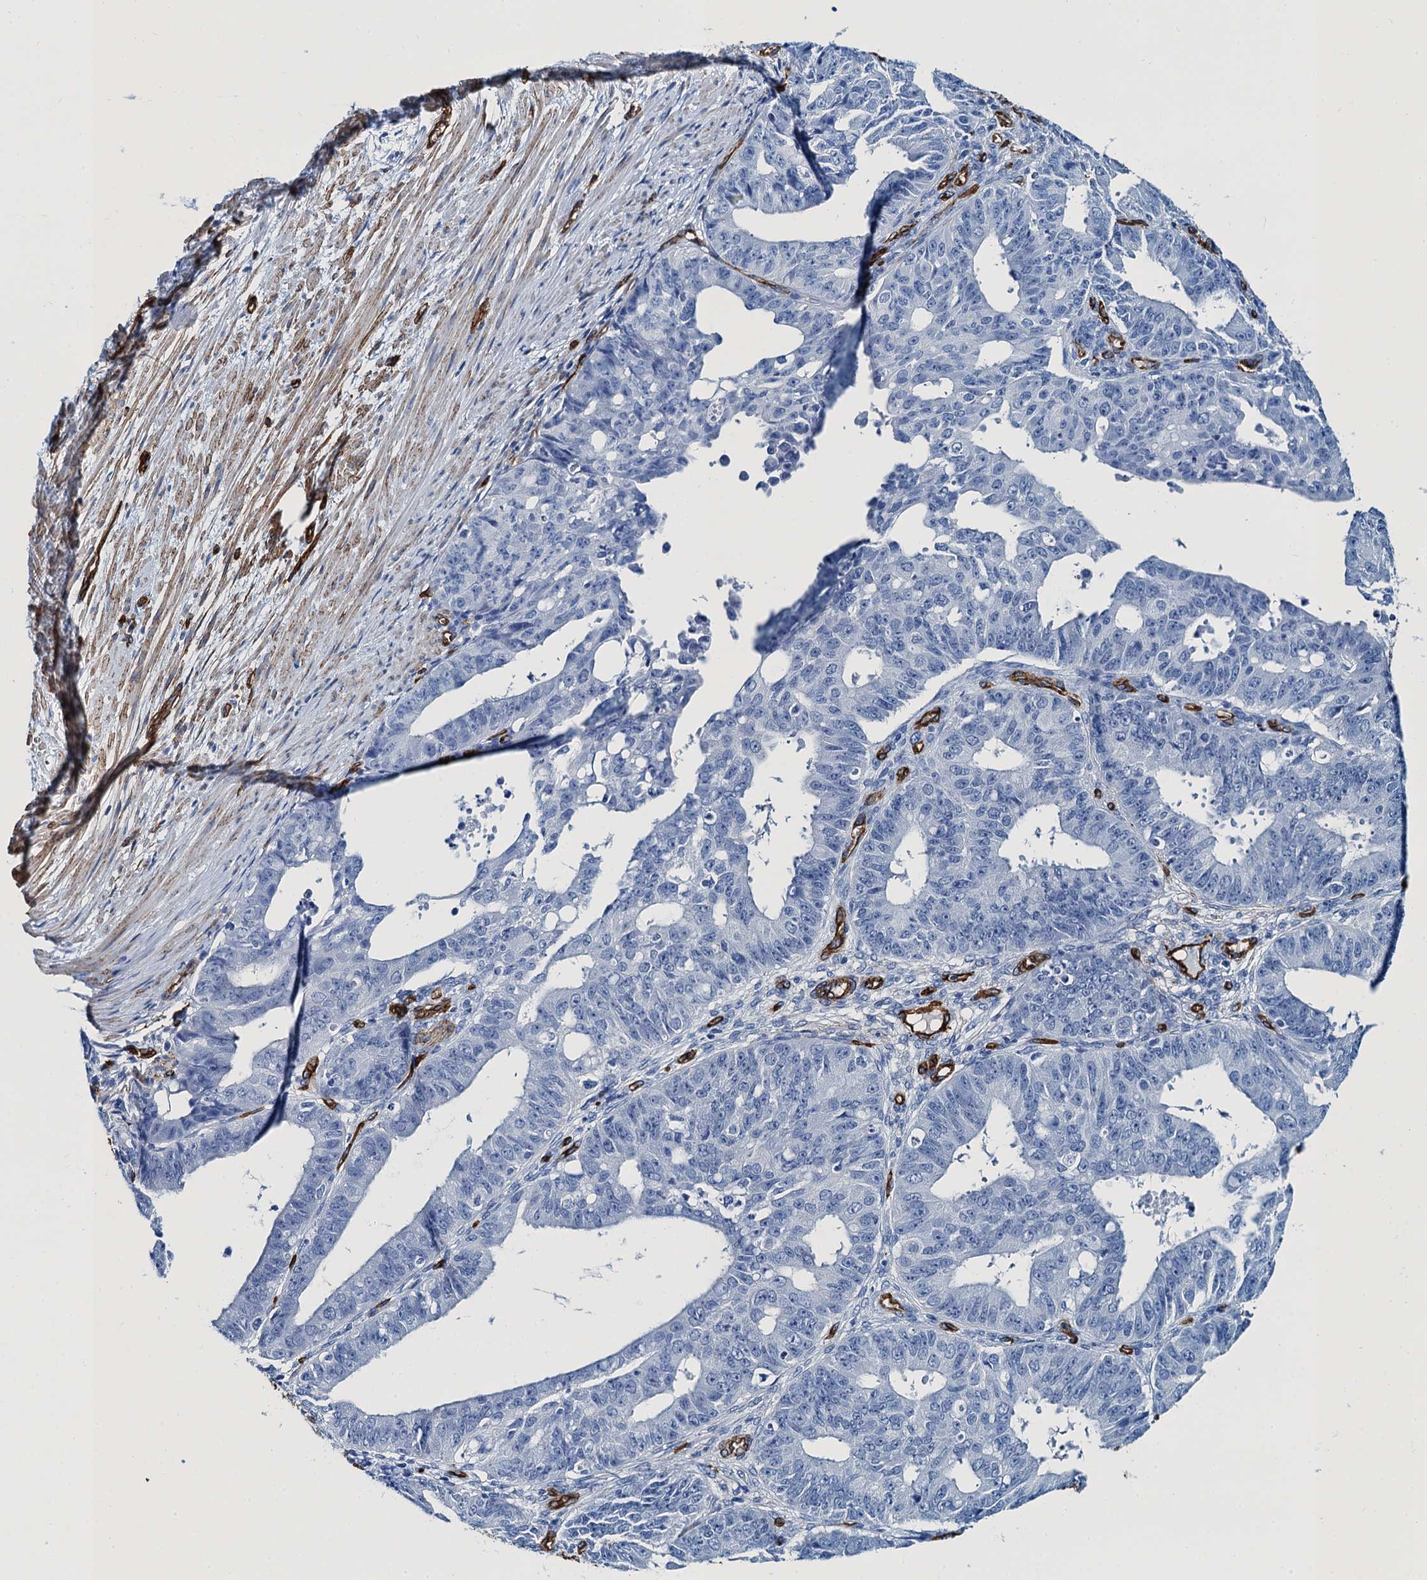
{"staining": {"intensity": "negative", "quantity": "none", "location": "none"}, "tissue": "ovarian cancer", "cell_type": "Tumor cells", "image_type": "cancer", "snomed": [{"axis": "morphology", "description": "Carcinoma, endometroid"}, {"axis": "topography", "description": "Appendix"}, {"axis": "topography", "description": "Ovary"}], "caption": "Tumor cells are negative for protein expression in human ovarian cancer. (DAB (3,3'-diaminobenzidine) immunohistochemistry (IHC) with hematoxylin counter stain).", "gene": "CAVIN2", "patient": {"sex": "female", "age": 42}}